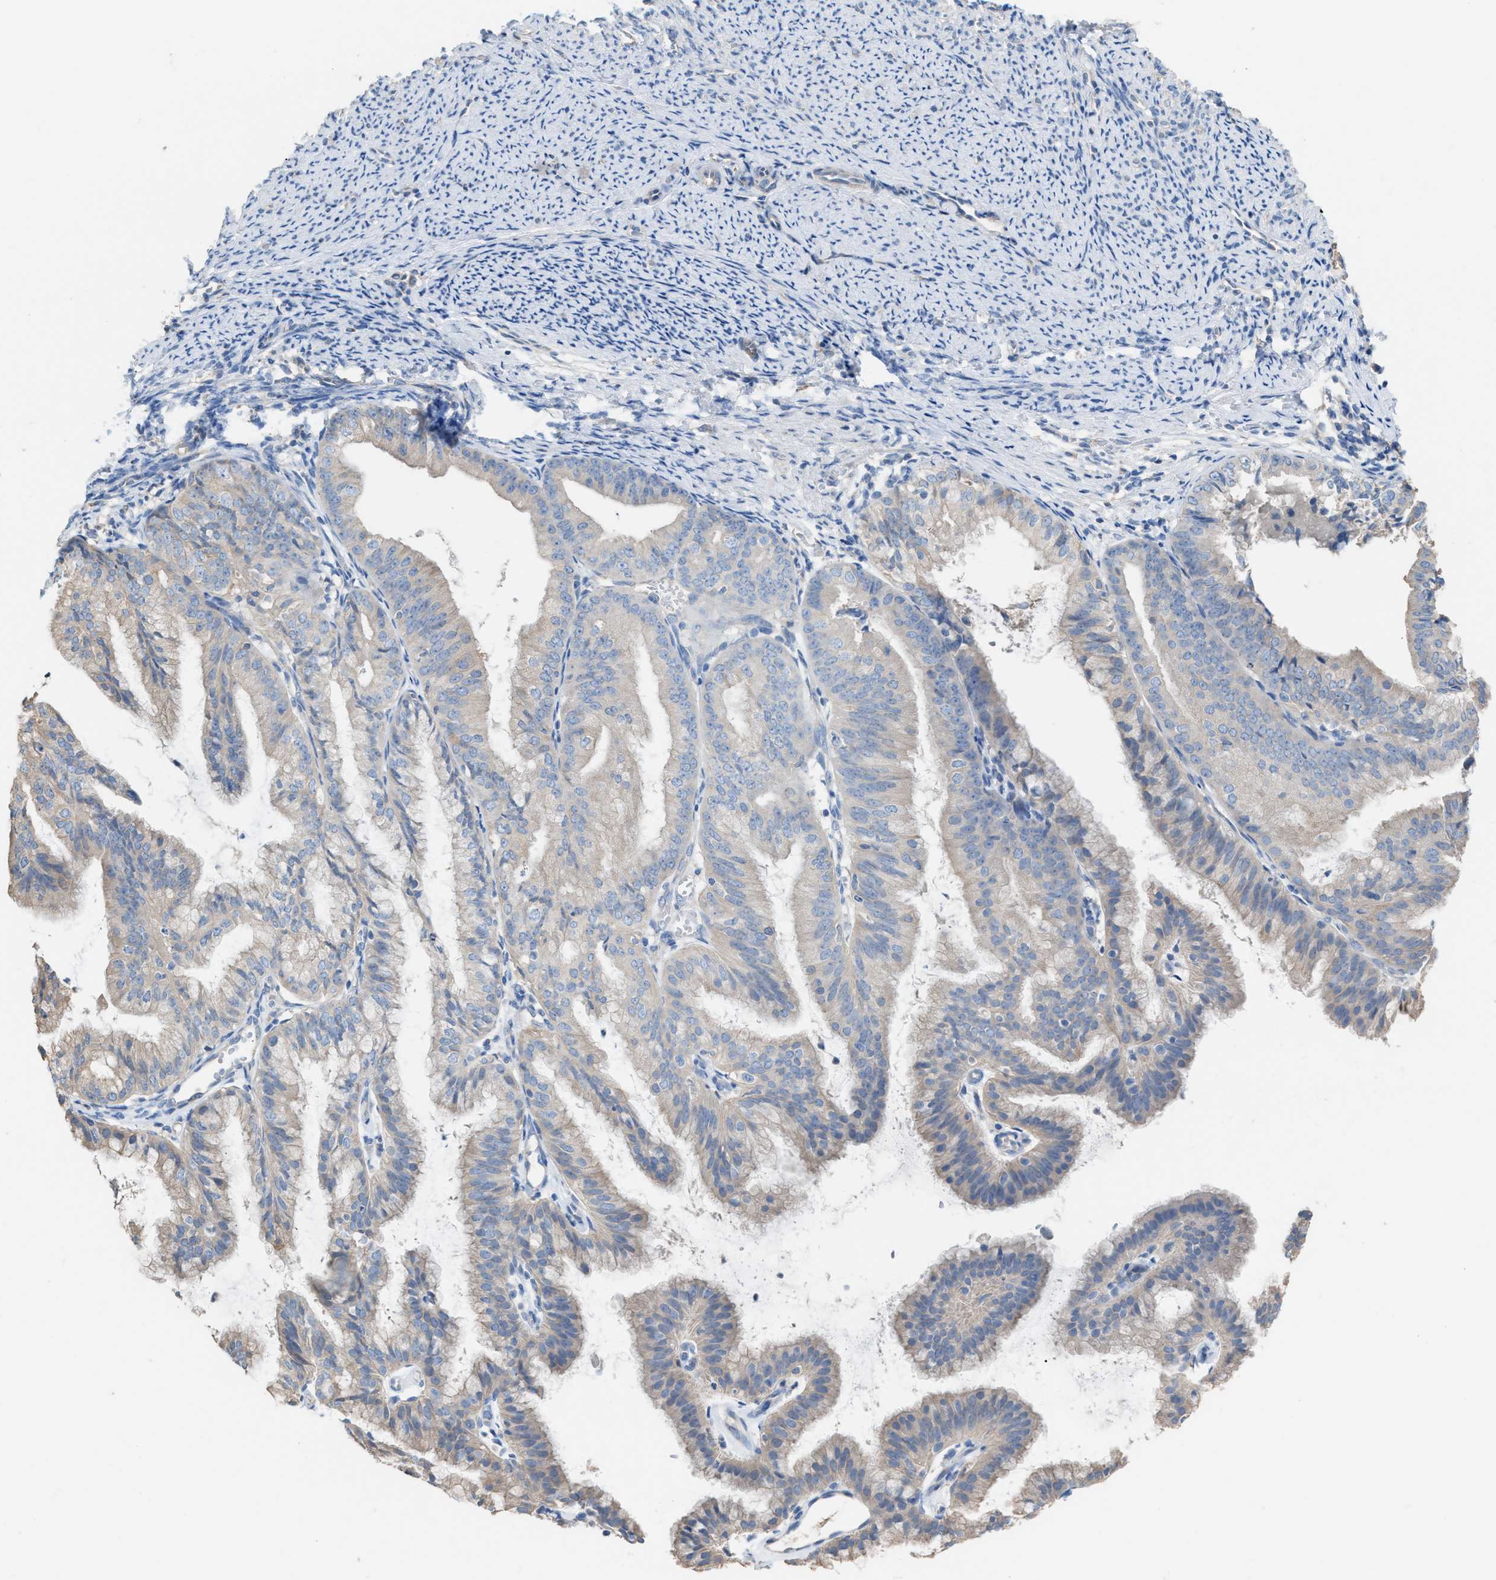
{"staining": {"intensity": "negative", "quantity": "none", "location": "none"}, "tissue": "endometrial cancer", "cell_type": "Tumor cells", "image_type": "cancer", "snomed": [{"axis": "morphology", "description": "Adenocarcinoma, NOS"}, {"axis": "topography", "description": "Endometrium"}], "caption": "This histopathology image is of endometrial cancer stained with IHC to label a protein in brown with the nuclei are counter-stained blue. There is no positivity in tumor cells. (Stains: DAB (3,3'-diaminobenzidine) immunohistochemistry (IHC) with hematoxylin counter stain, Microscopy: brightfield microscopy at high magnification).", "gene": "NQO2", "patient": {"sex": "female", "age": 63}}